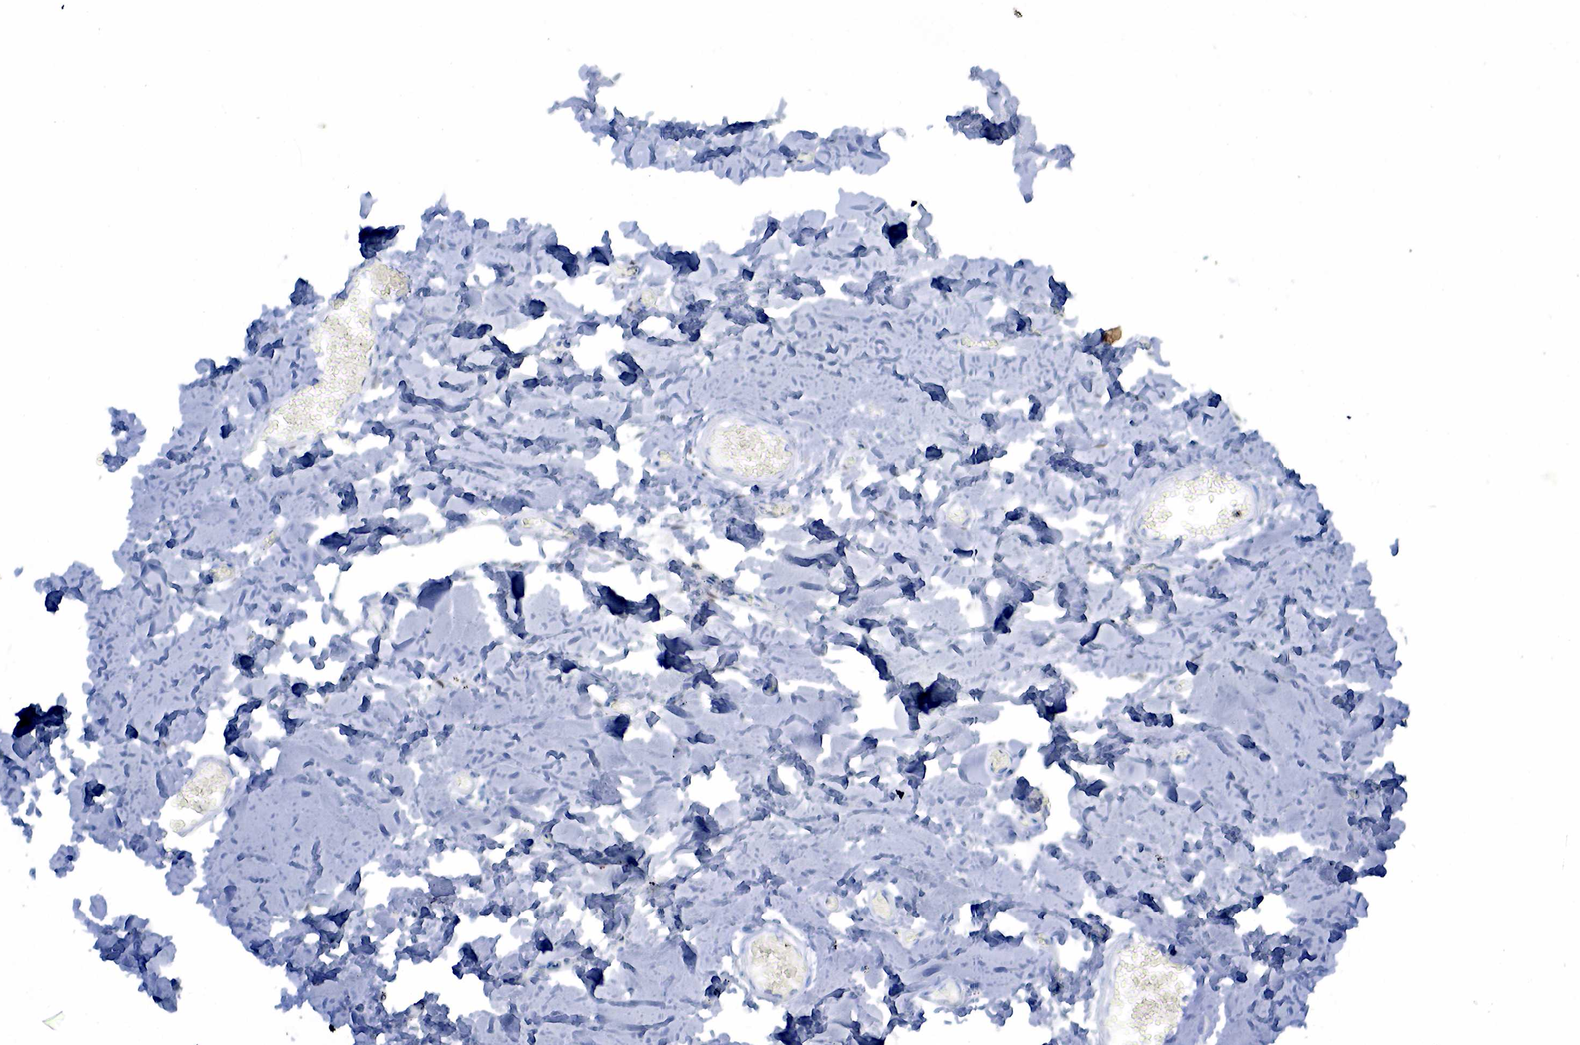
{"staining": {"intensity": "negative", "quantity": "none", "location": "none"}, "tissue": "adipose tissue", "cell_type": "Adipocytes", "image_type": "normal", "snomed": [{"axis": "morphology", "description": "Normal tissue, NOS"}, {"axis": "morphology", "description": "Sarcoma, NOS"}, {"axis": "topography", "description": "Skin"}, {"axis": "topography", "description": "Soft tissue"}], "caption": "Immunohistochemistry (IHC) image of normal adipose tissue: adipose tissue stained with DAB (3,3'-diaminobenzidine) exhibits no significant protein staining in adipocytes.", "gene": "PGR", "patient": {"sex": "female", "age": 51}}